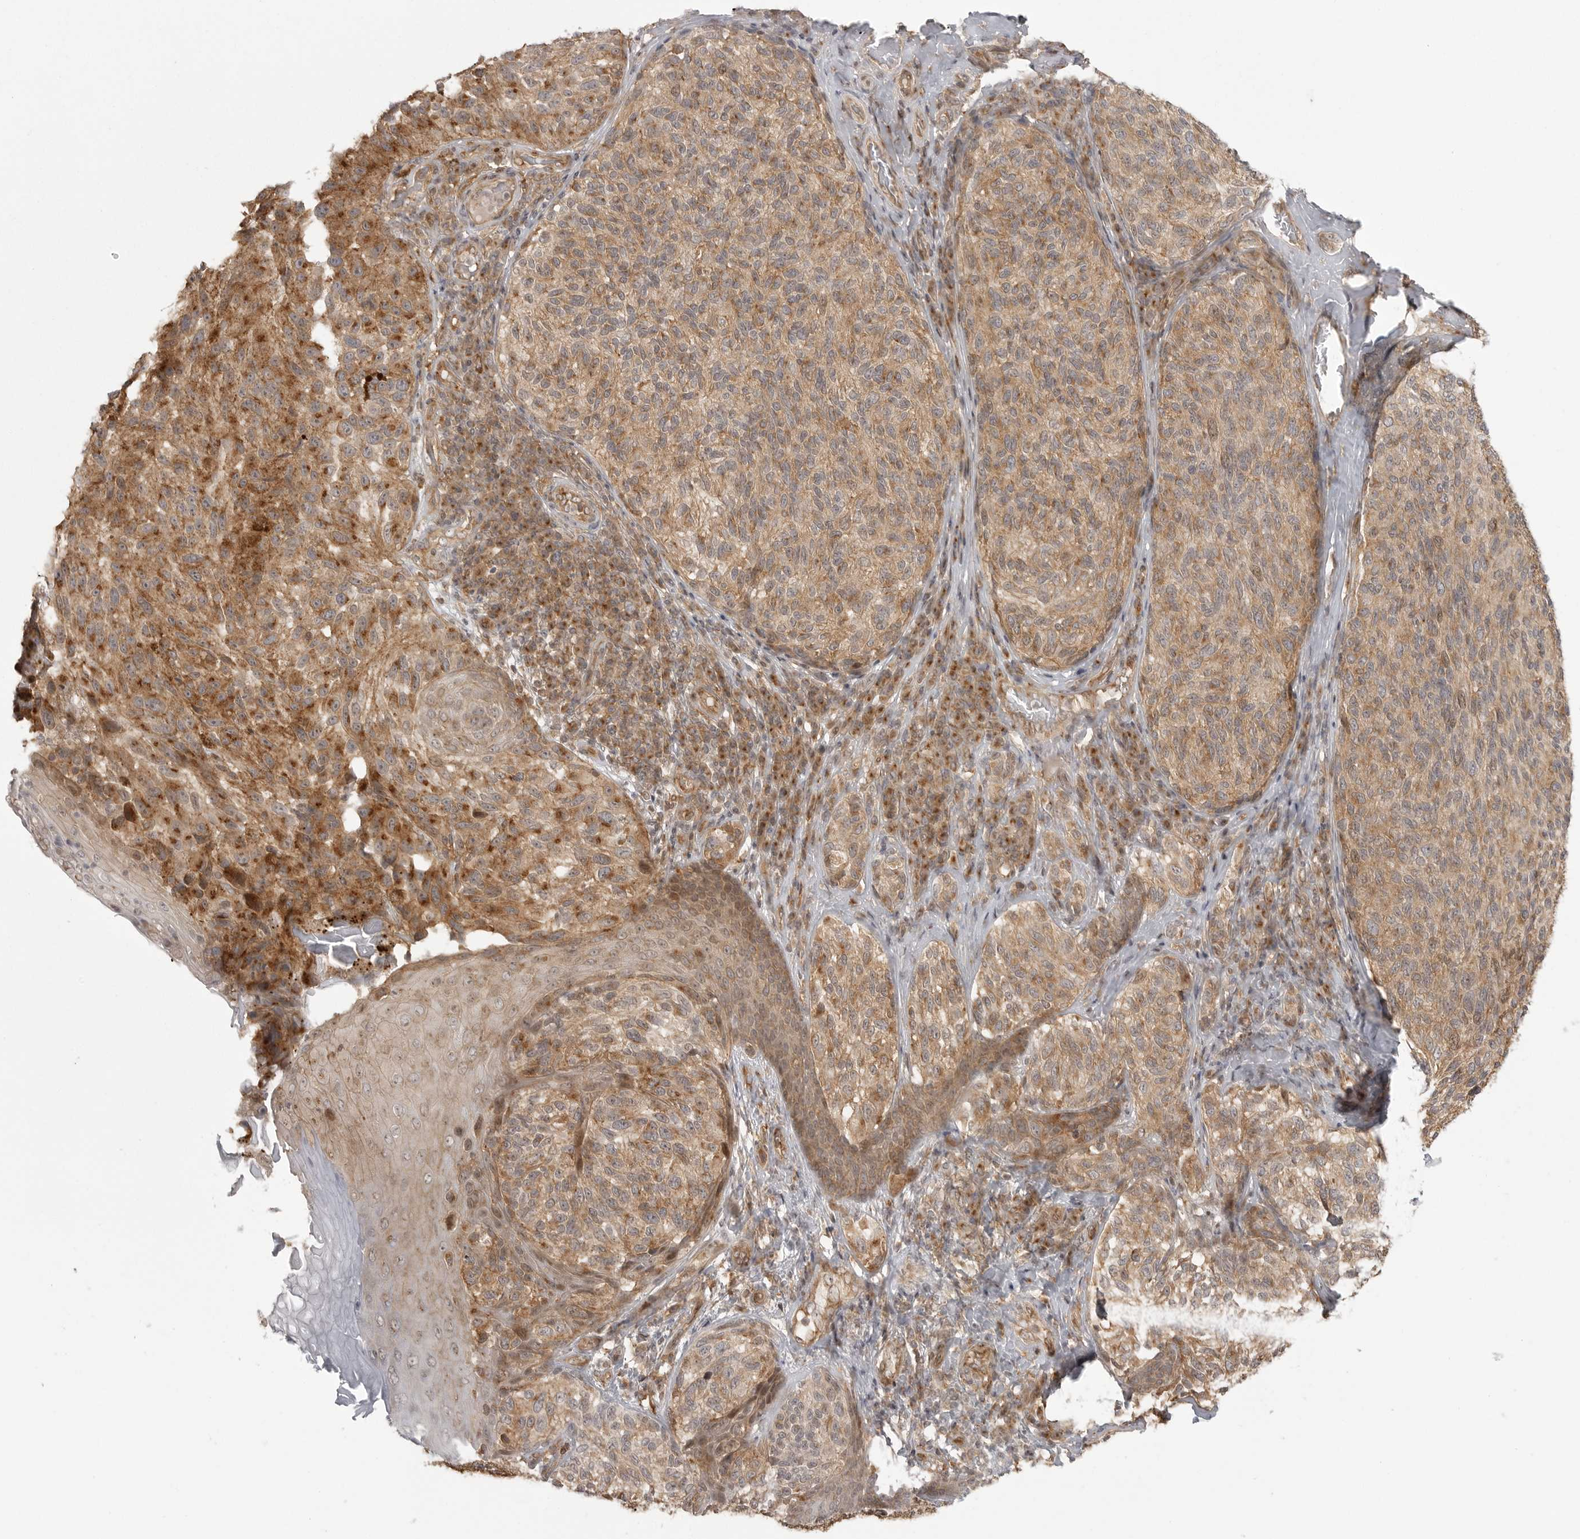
{"staining": {"intensity": "moderate", "quantity": ">75%", "location": "cytoplasmic/membranous"}, "tissue": "melanoma", "cell_type": "Tumor cells", "image_type": "cancer", "snomed": [{"axis": "morphology", "description": "Malignant melanoma, NOS"}, {"axis": "topography", "description": "Skin"}], "caption": "DAB immunohistochemical staining of human malignant melanoma exhibits moderate cytoplasmic/membranous protein expression in about >75% of tumor cells.", "gene": "FAT3", "patient": {"sex": "female", "age": 73}}